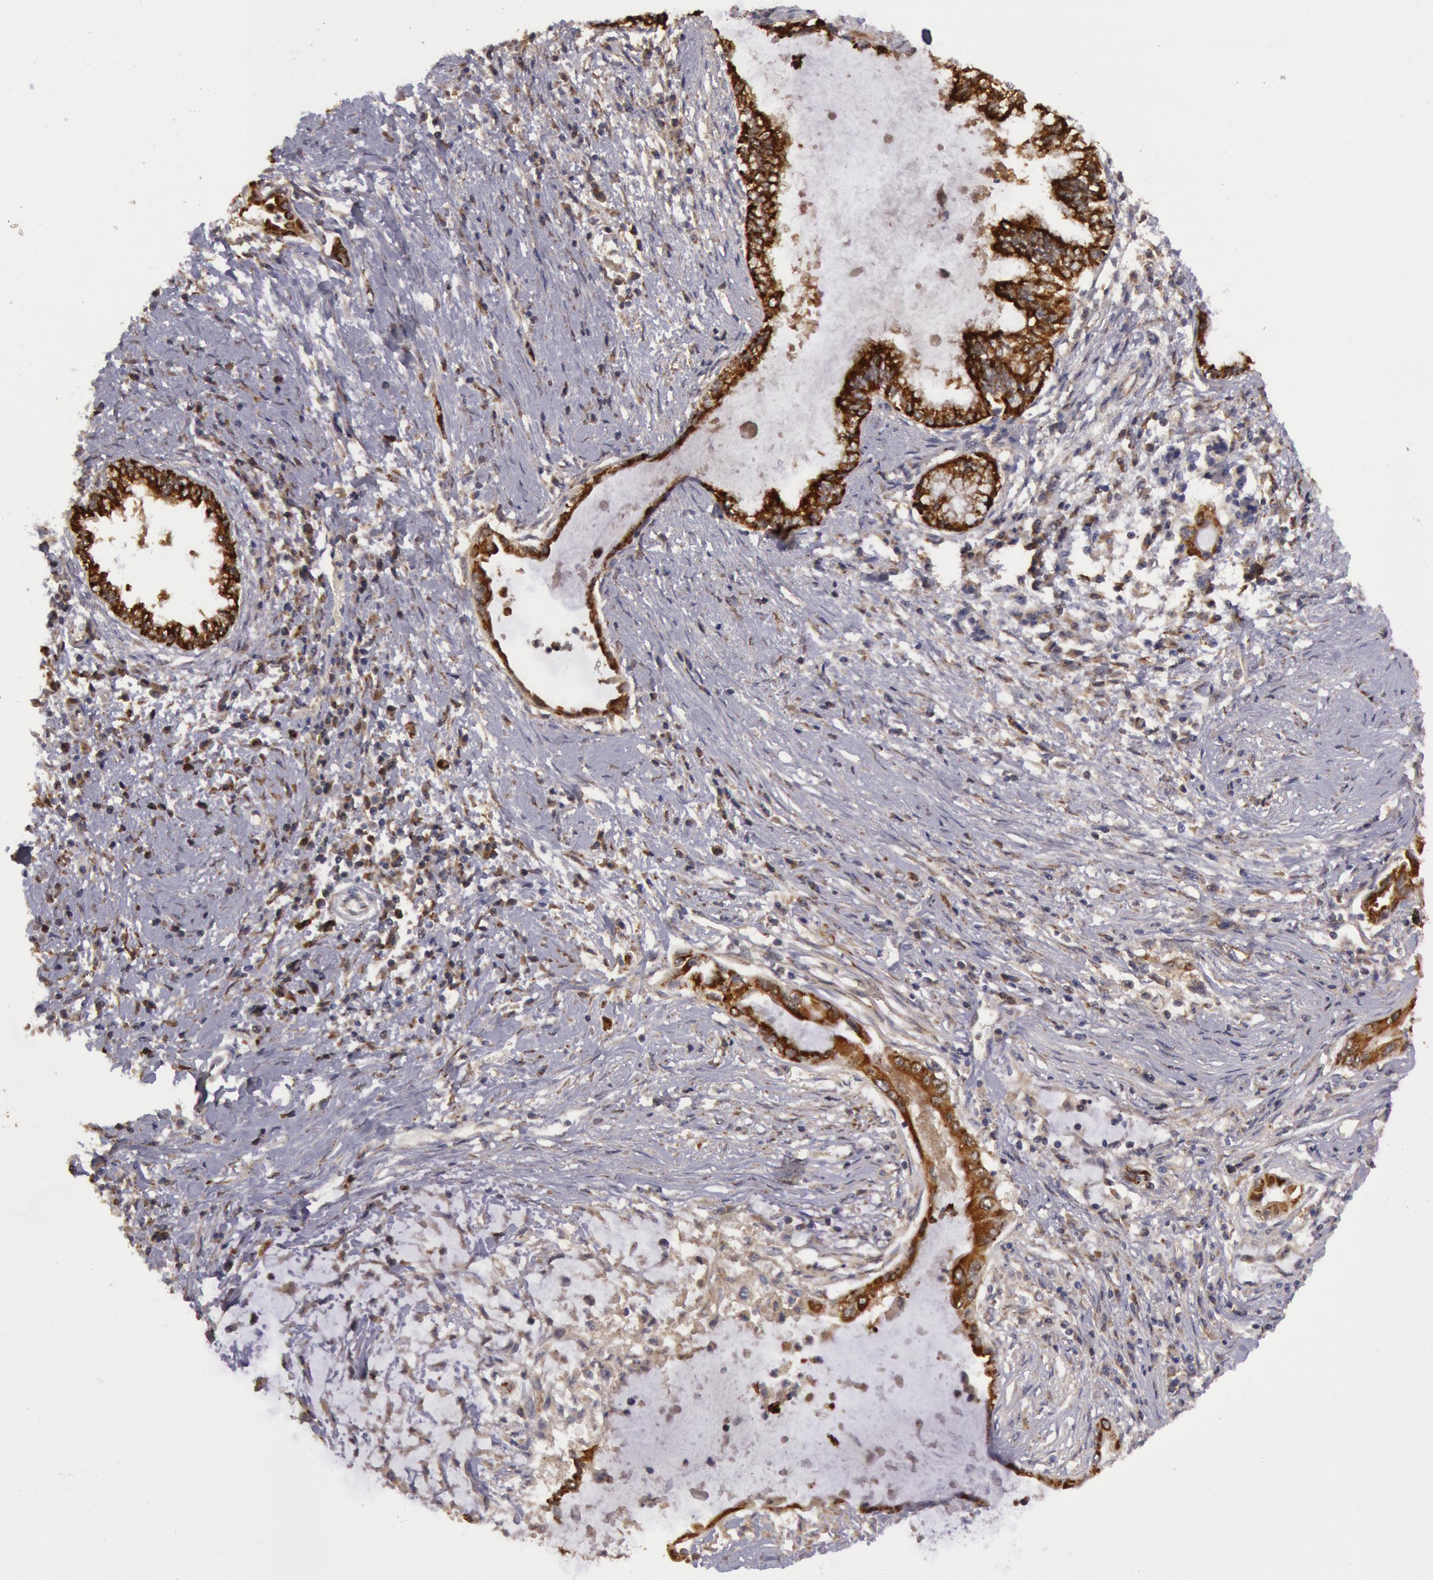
{"staining": {"intensity": "strong", "quantity": ">75%", "location": "cytoplasmic/membranous"}, "tissue": "pancreatic cancer", "cell_type": "Tumor cells", "image_type": "cancer", "snomed": [{"axis": "morphology", "description": "Adenocarcinoma, NOS"}, {"axis": "topography", "description": "Pancreas"}], "caption": "Immunohistochemical staining of pancreatic cancer reveals strong cytoplasmic/membranous protein positivity in about >75% of tumor cells. The staining is performed using DAB (3,3'-diaminobenzidine) brown chromogen to label protein expression. The nuclei are counter-stained blue using hematoxylin.", "gene": "MPST", "patient": {"sex": "female", "age": 64}}